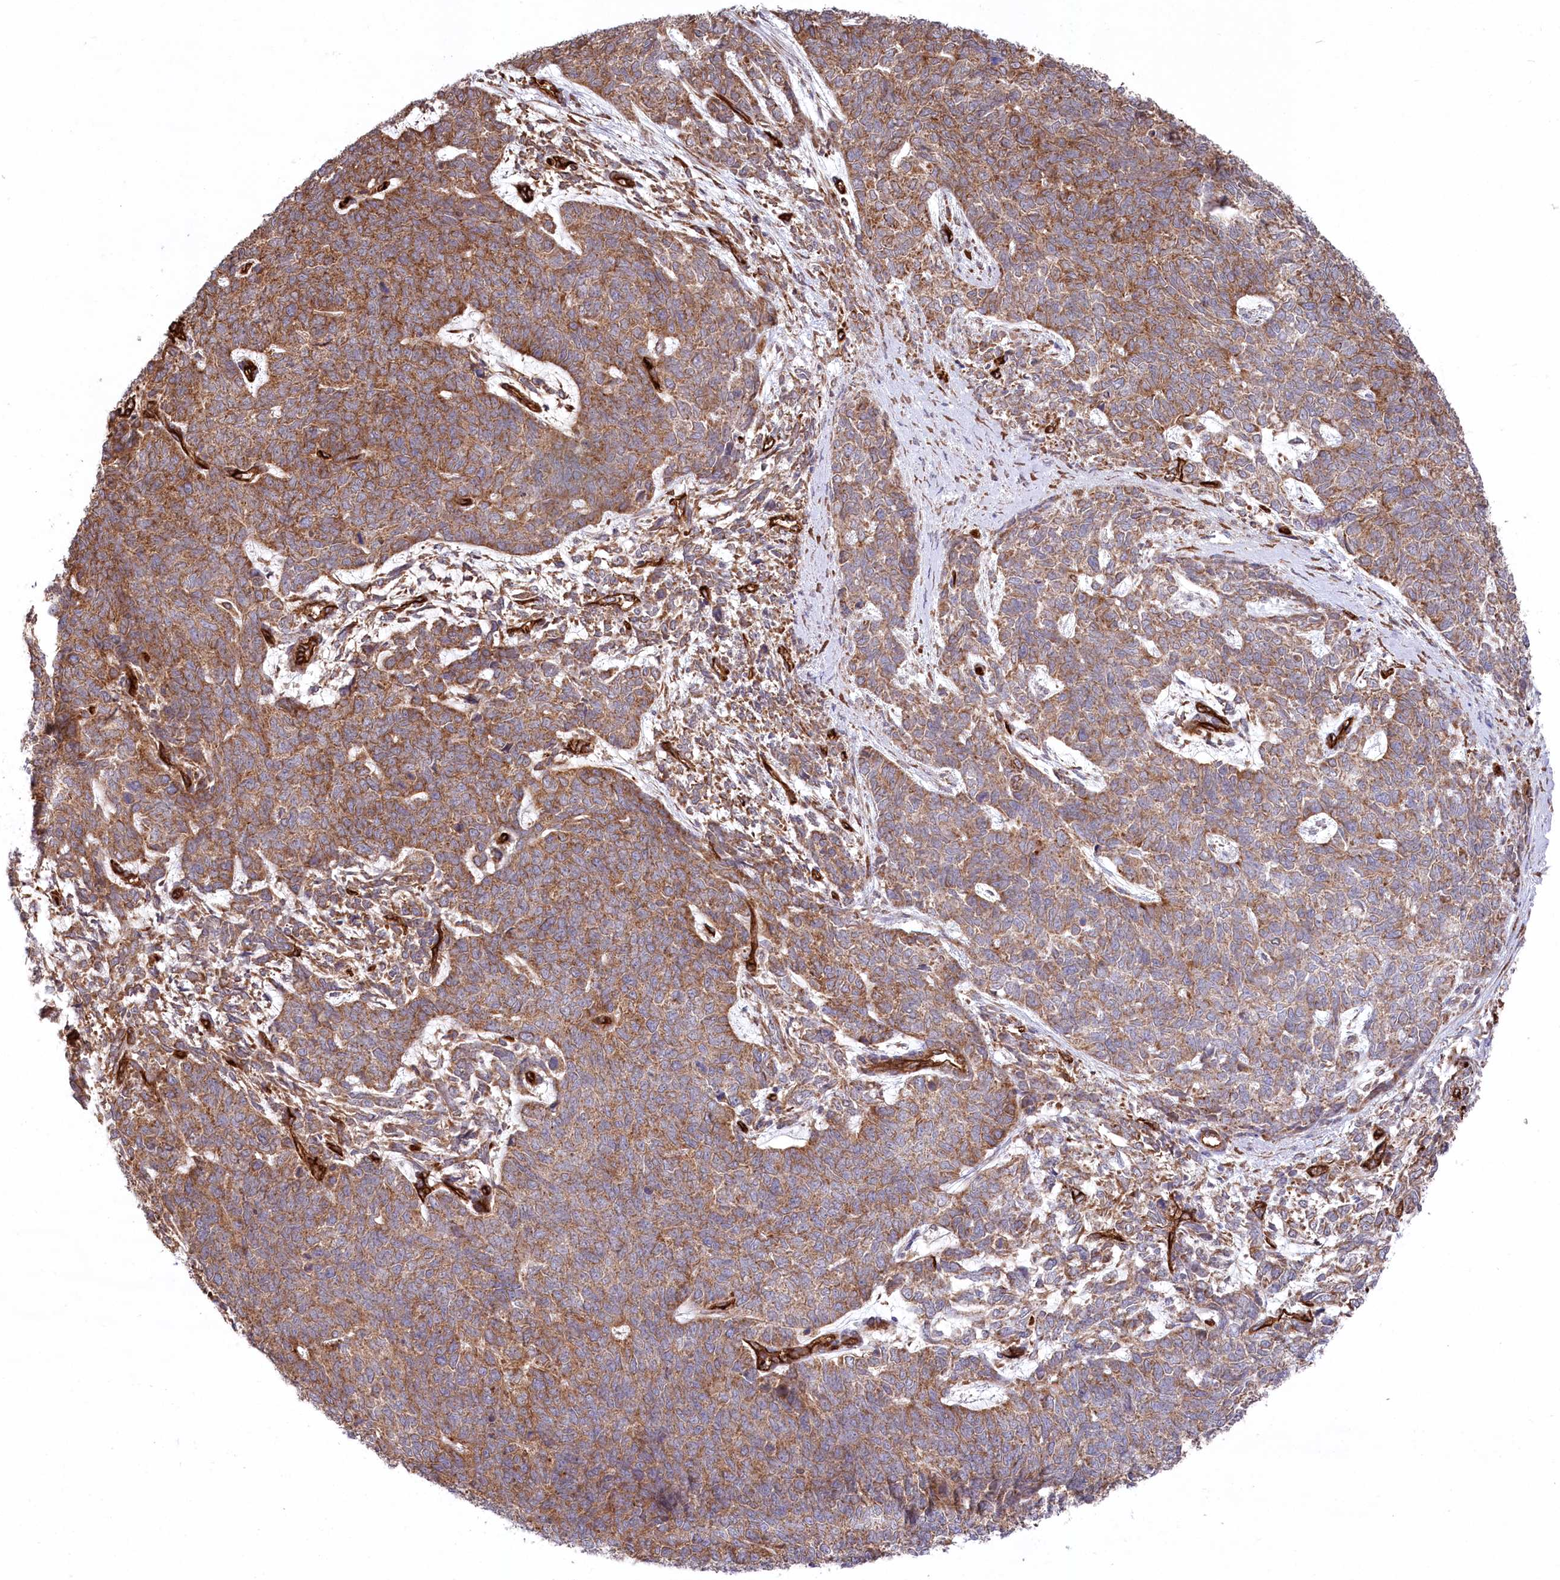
{"staining": {"intensity": "moderate", "quantity": ">75%", "location": "cytoplasmic/membranous"}, "tissue": "cervical cancer", "cell_type": "Tumor cells", "image_type": "cancer", "snomed": [{"axis": "morphology", "description": "Squamous cell carcinoma, NOS"}, {"axis": "topography", "description": "Cervix"}], "caption": "Immunohistochemistry (IHC) (DAB) staining of cervical squamous cell carcinoma shows moderate cytoplasmic/membranous protein expression in about >75% of tumor cells.", "gene": "MTPAP", "patient": {"sex": "female", "age": 63}}